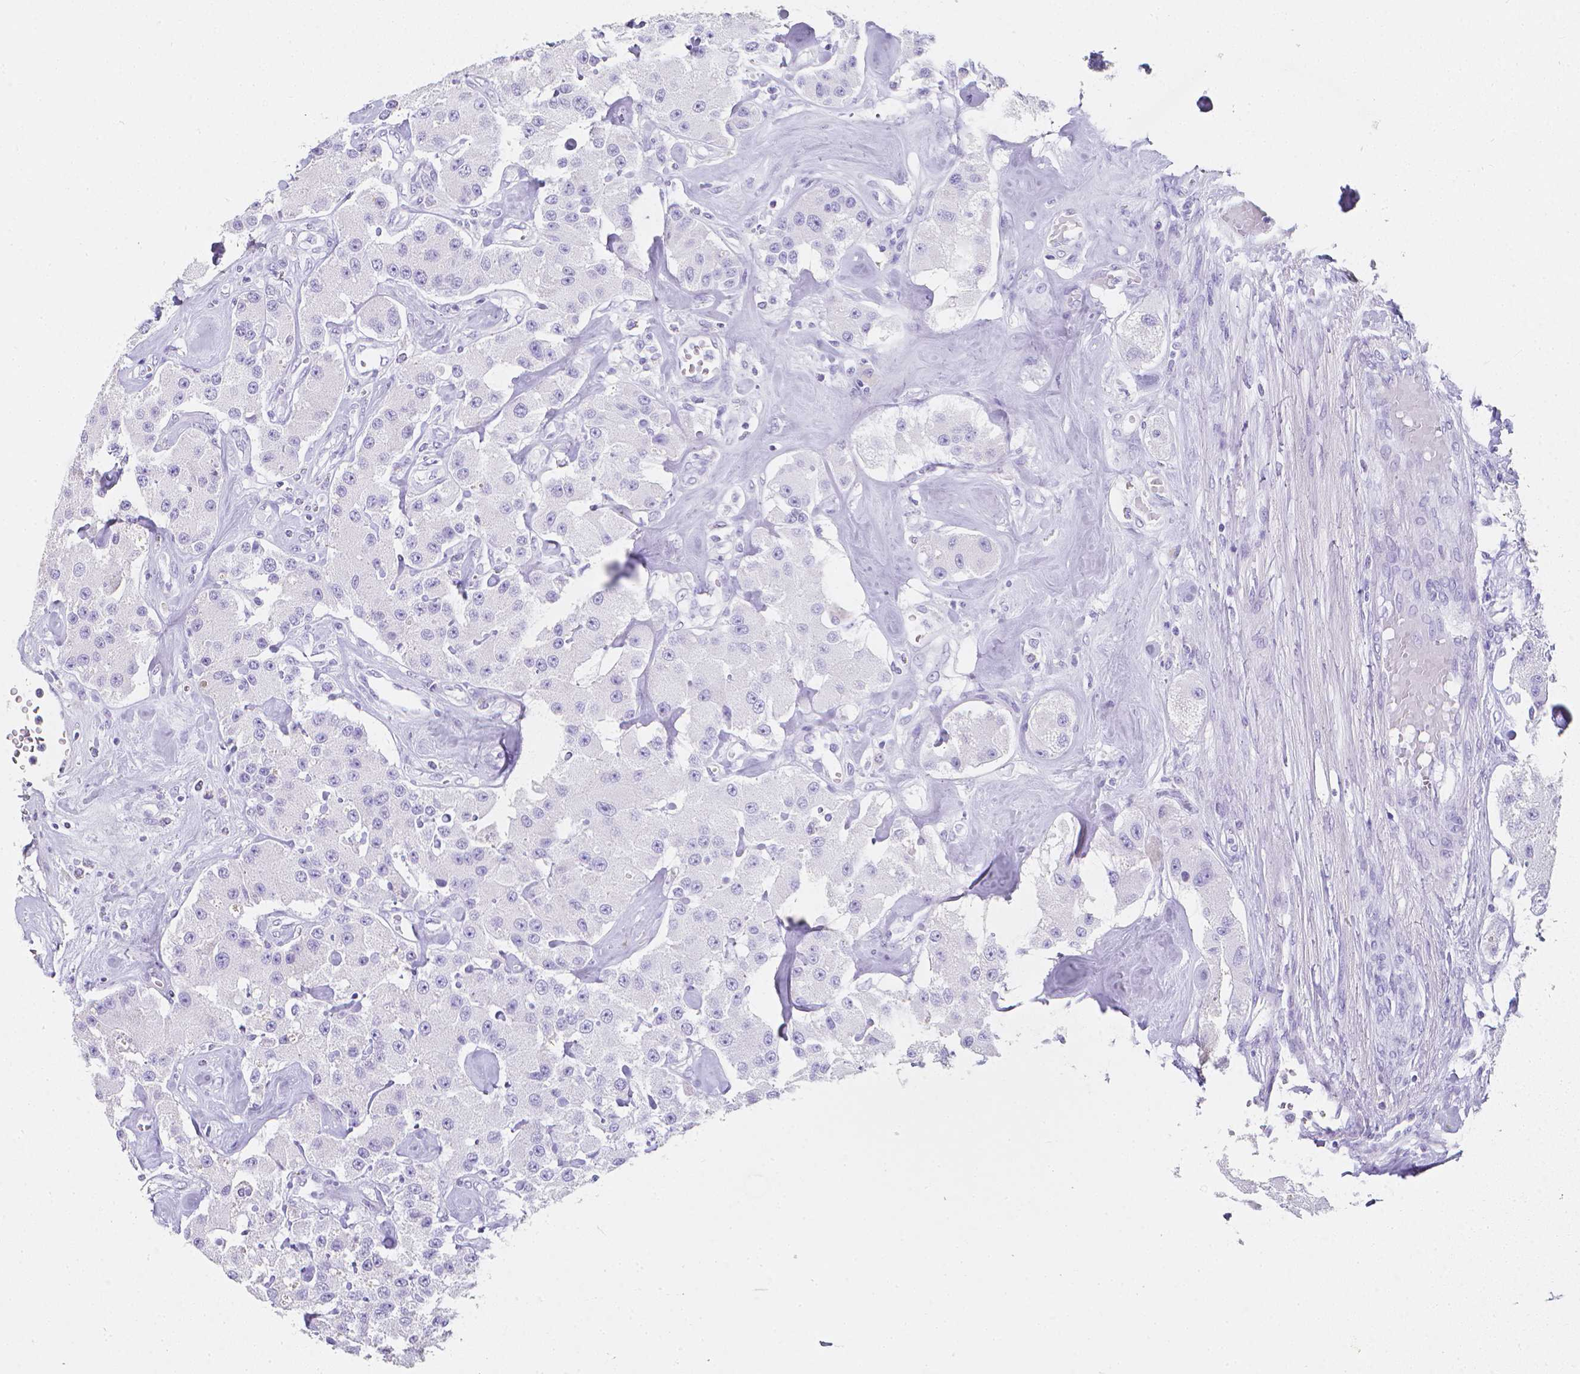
{"staining": {"intensity": "negative", "quantity": "none", "location": "none"}, "tissue": "carcinoid", "cell_type": "Tumor cells", "image_type": "cancer", "snomed": [{"axis": "morphology", "description": "Carcinoid, malignant, NOS"}, {"axis": "topography", "description": "Pancreas"}], "caption": "A photomicrograph of human malignant carcinoid is negative for staining in tumor cells.", "gene": "LGALS4", "patient": {"sex": "male", "age": 41}}